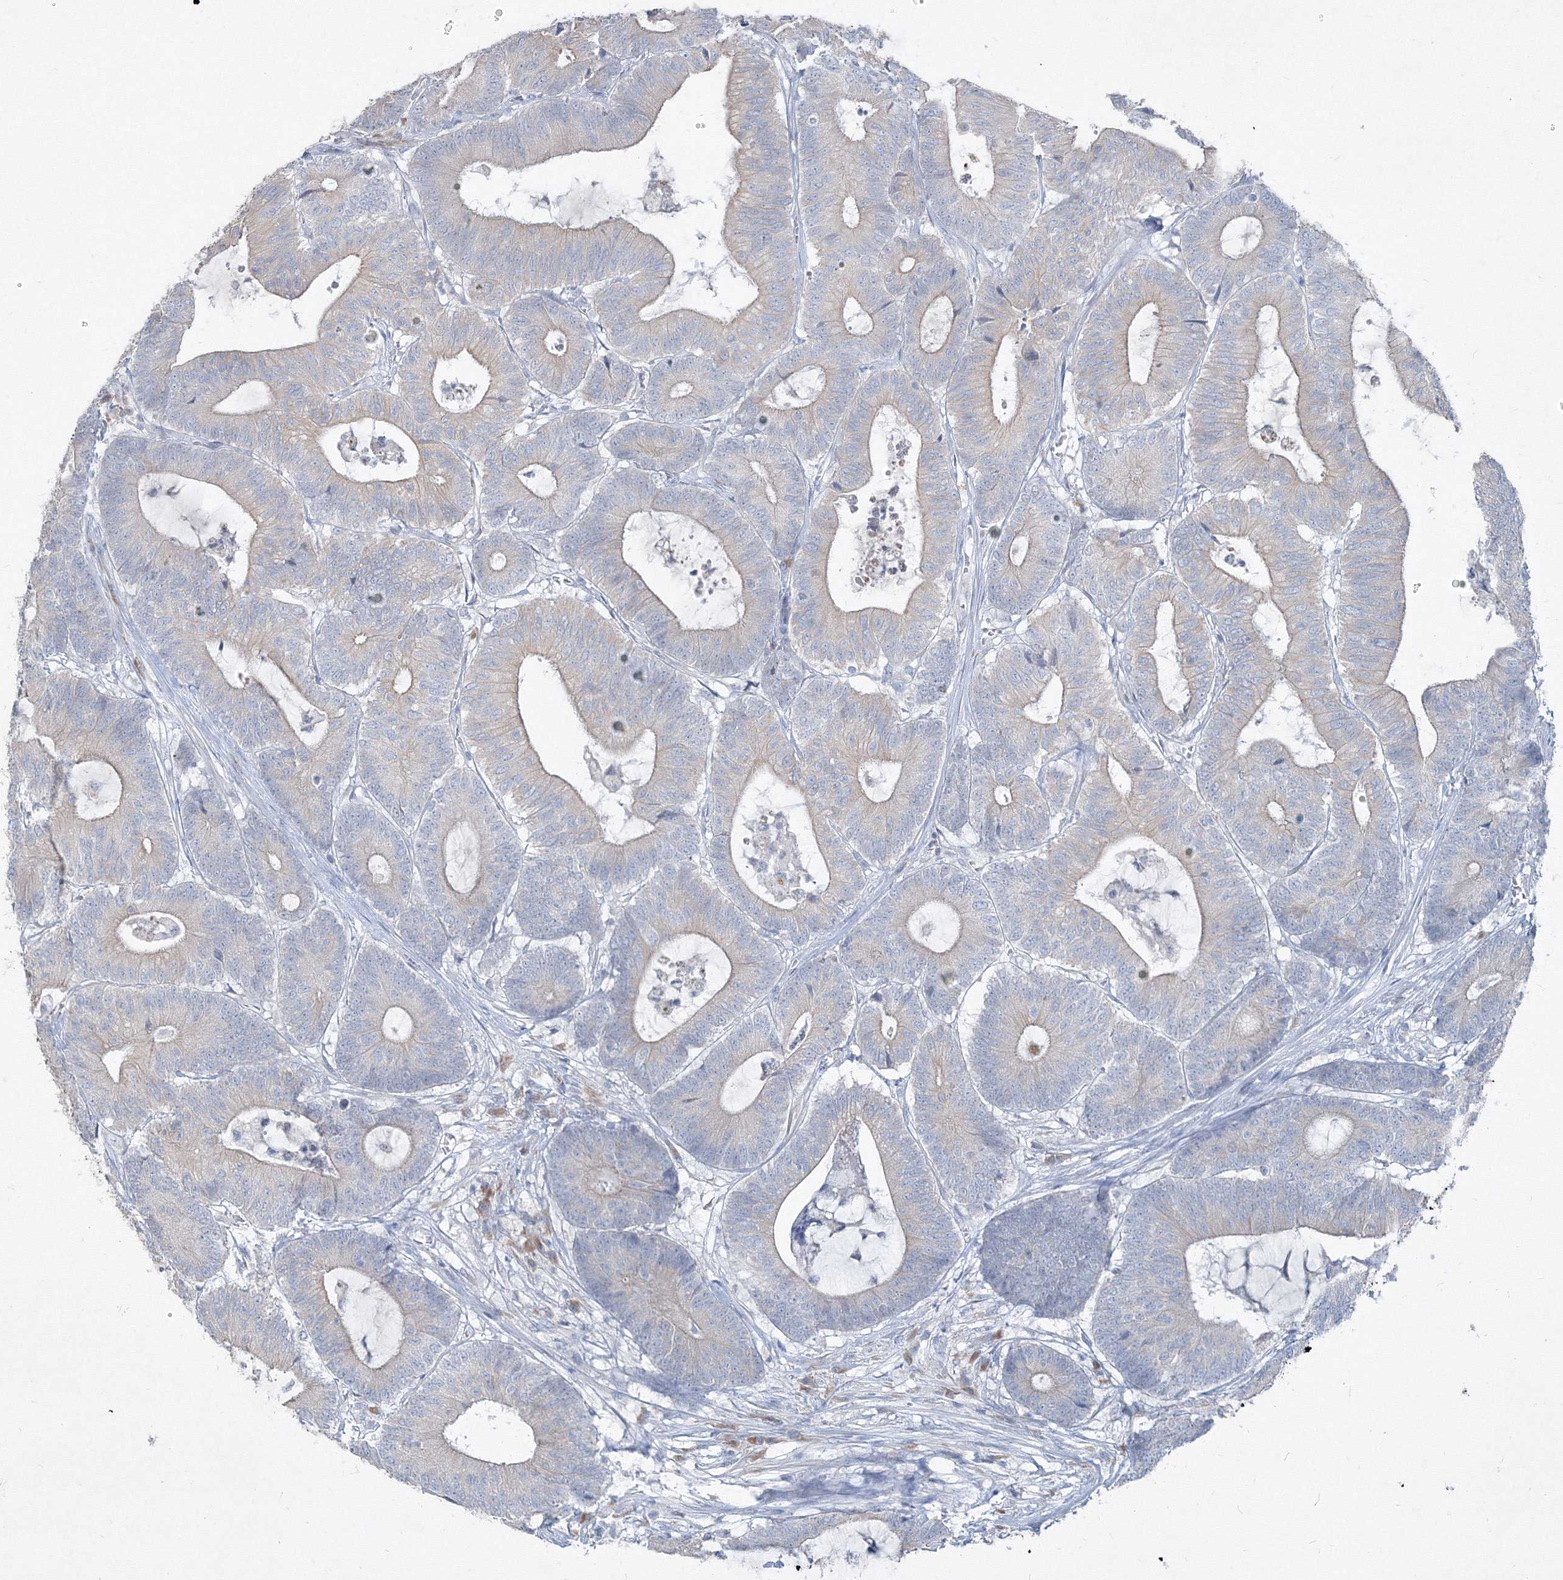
{"staining": {"intensity": "negative", "quantity": "none", "location": "none"}, "tissue": "colorectal cancer", "cell_type": "Tumor cells", "image_type": "cancer", "snomed": [{"axis": "morphology", "description": "Adenocarcinoma, NOS"}, {"axis": "topography", "description": "Colon"}], "caption": "Tumor cells show no significant expression in colorectal cancer (adenocarcinoma). (DAB (3,3'-diaminobenzidine) IHC visualized using brightfield microscopy, high magnification).", "gene": "IFNAR1", "patient": {"sex": "female", "age": 84}}